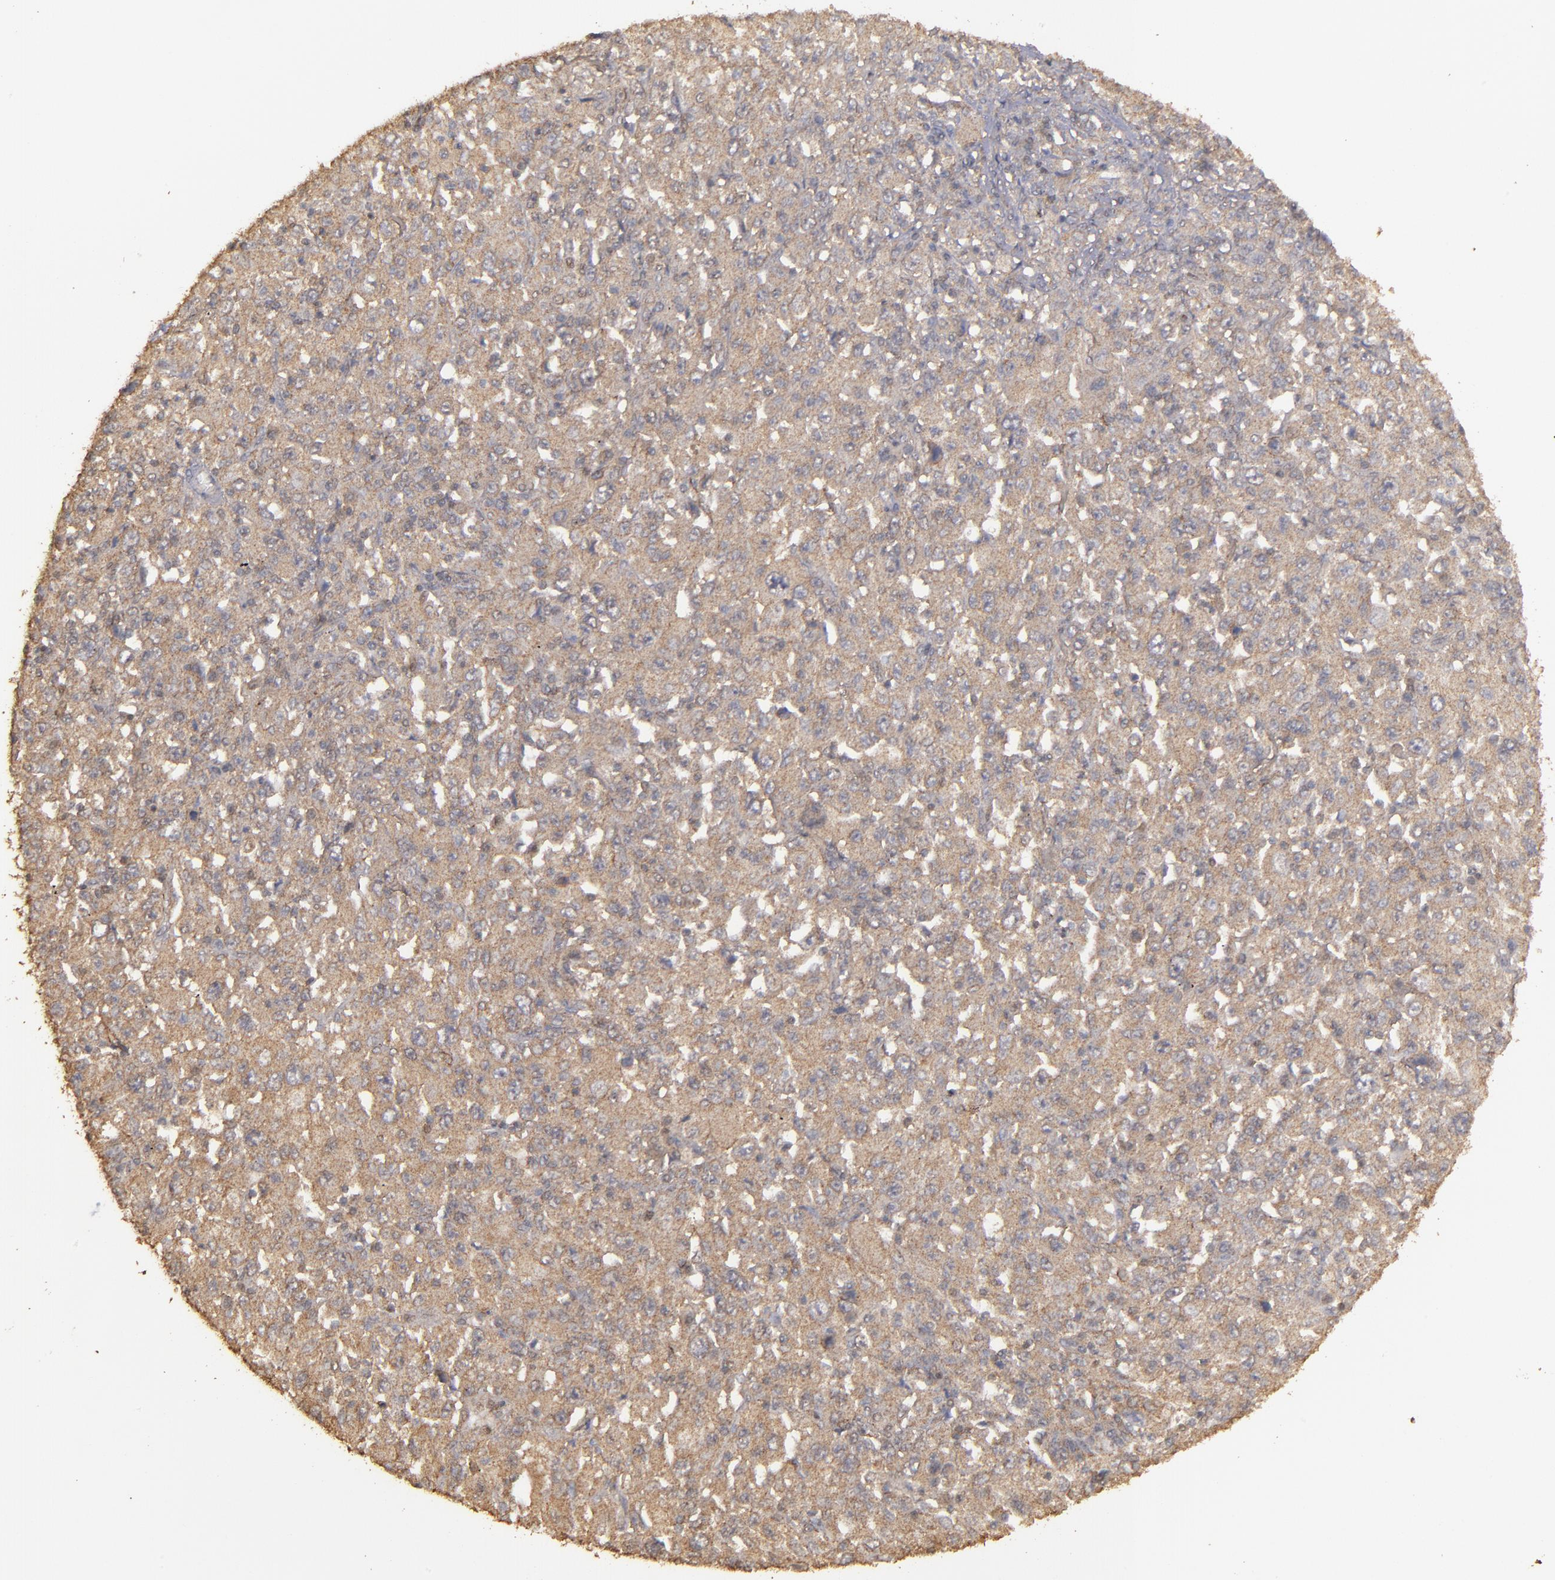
{"staining": {"intensity": "weak", "quantity": ">75%", "location": "cytoplasmic/membranous"}, "tissue": "melanoma", "cell_type": "Tumor cells", "image_type": "cancer", "snomed": [{"axis": "morphology", "description": "Malignant melanoma, Metastatic site"}, {"axis": "topography", "description": "Skin"}], "caption": "Human malignant melanoma (metastatic site) stained with a brown dye shows weak cytoplasmic/membranous positive positivity in approximately >75% of tumor cells.", "gene": "FAT1", "patient": {"sex": "female", "age": 56}}